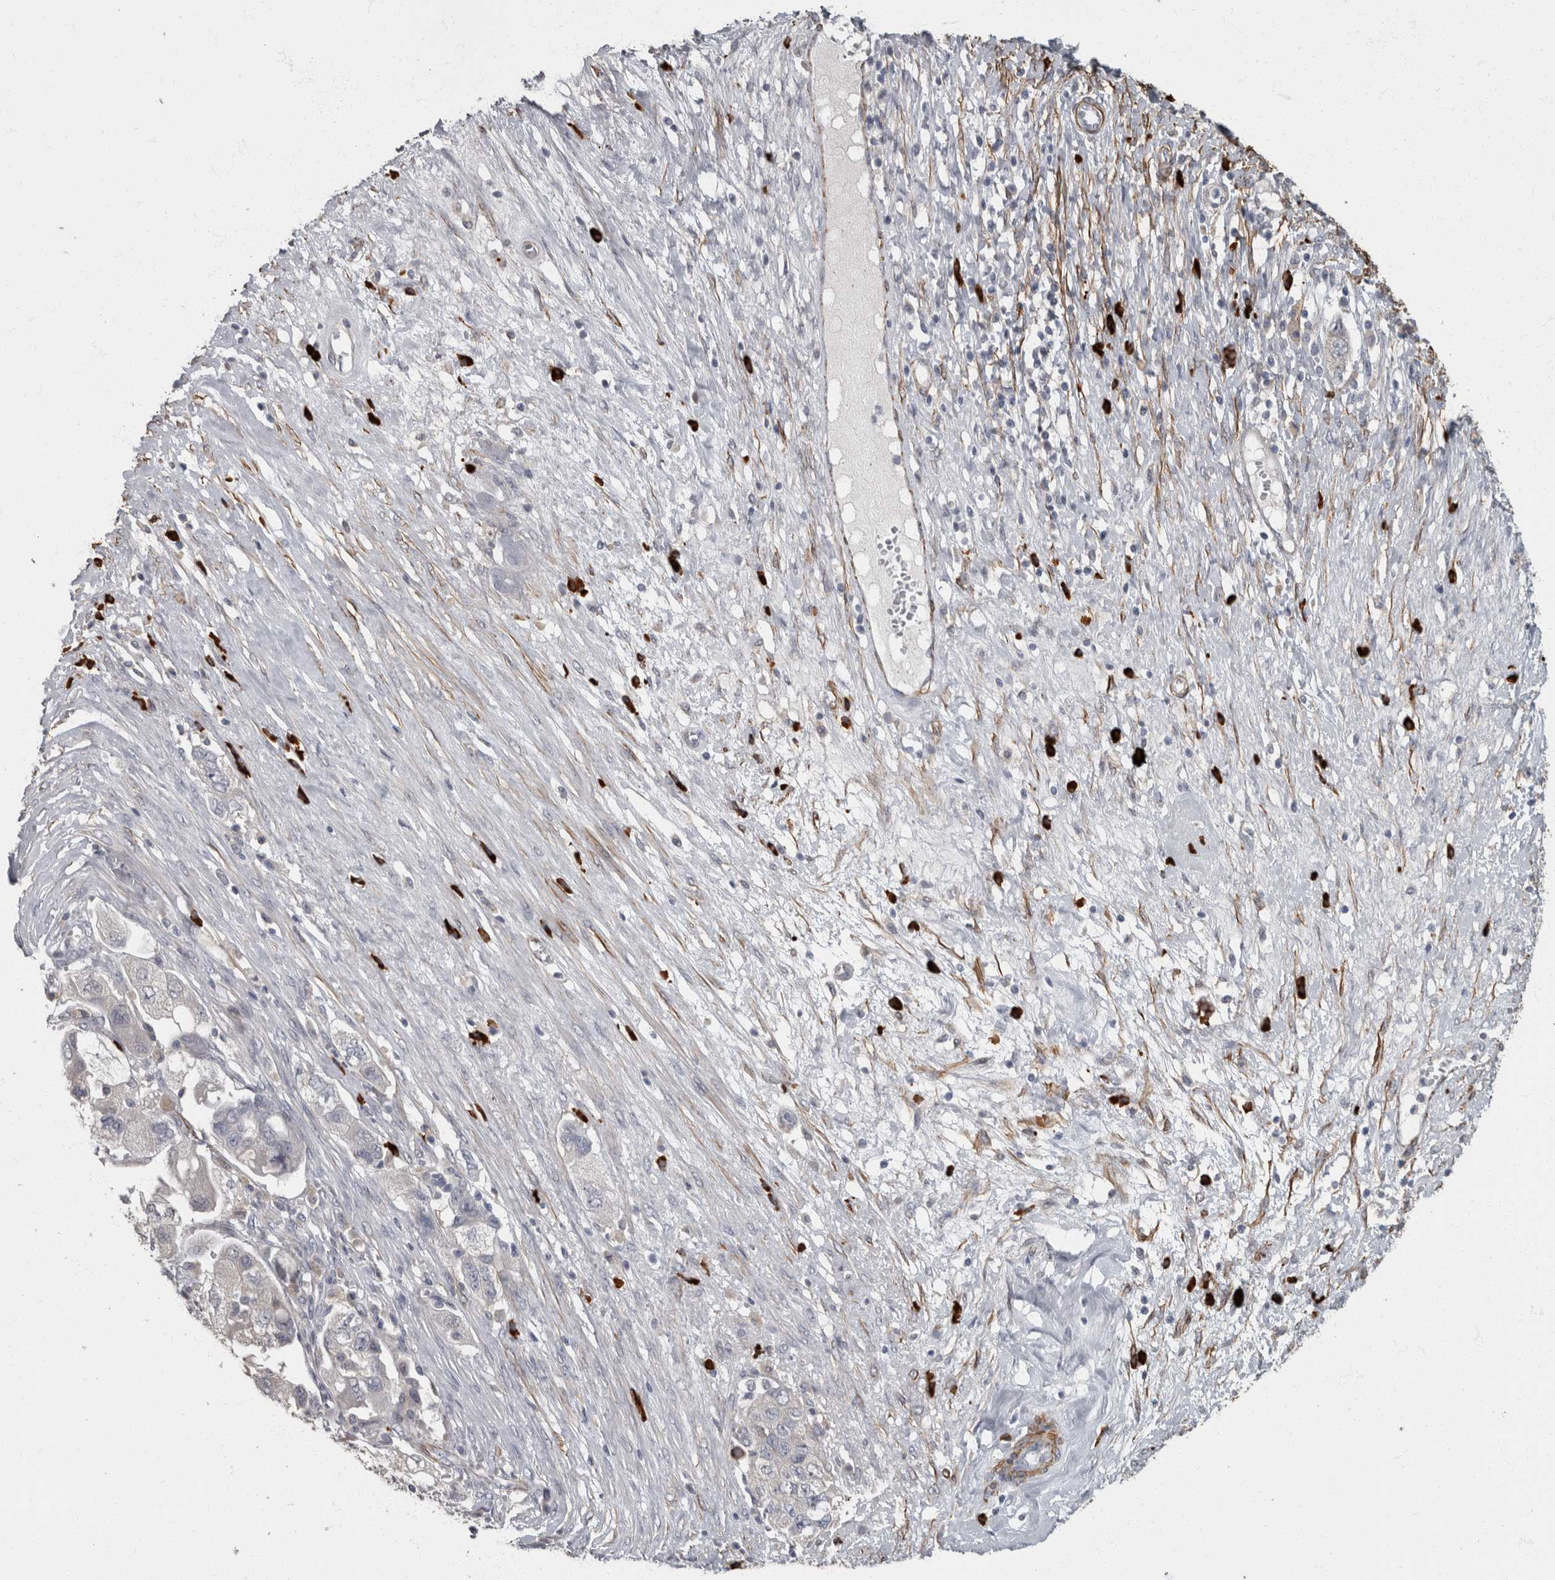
{"staining": {"intensity": "negative", "quantity": "none", "location": "none"}, "tissue": "ovarian cancer", "cell_type": "Tumor cells", "image_type": "cancer", "snomed": [{"axis": "morphology", "description": "Carcinoma, NOS"}, {"axis": "morphology", "description": "Cystadenocarcinoma, serous, NOS"}, {"axis": "topography", "description": "Ovary"}], "caption": "Tumor cells are negative for brown protein staining in ovarian cancer (serous cystadenocarcinoma). The staining is performed using DAB (3,3'-diaminobenzidine) brown chromogen with nuclei counter-stained in using hematoxylin.", "gene": "MASTL", "patient": {"sex": "female", "age": 69}}